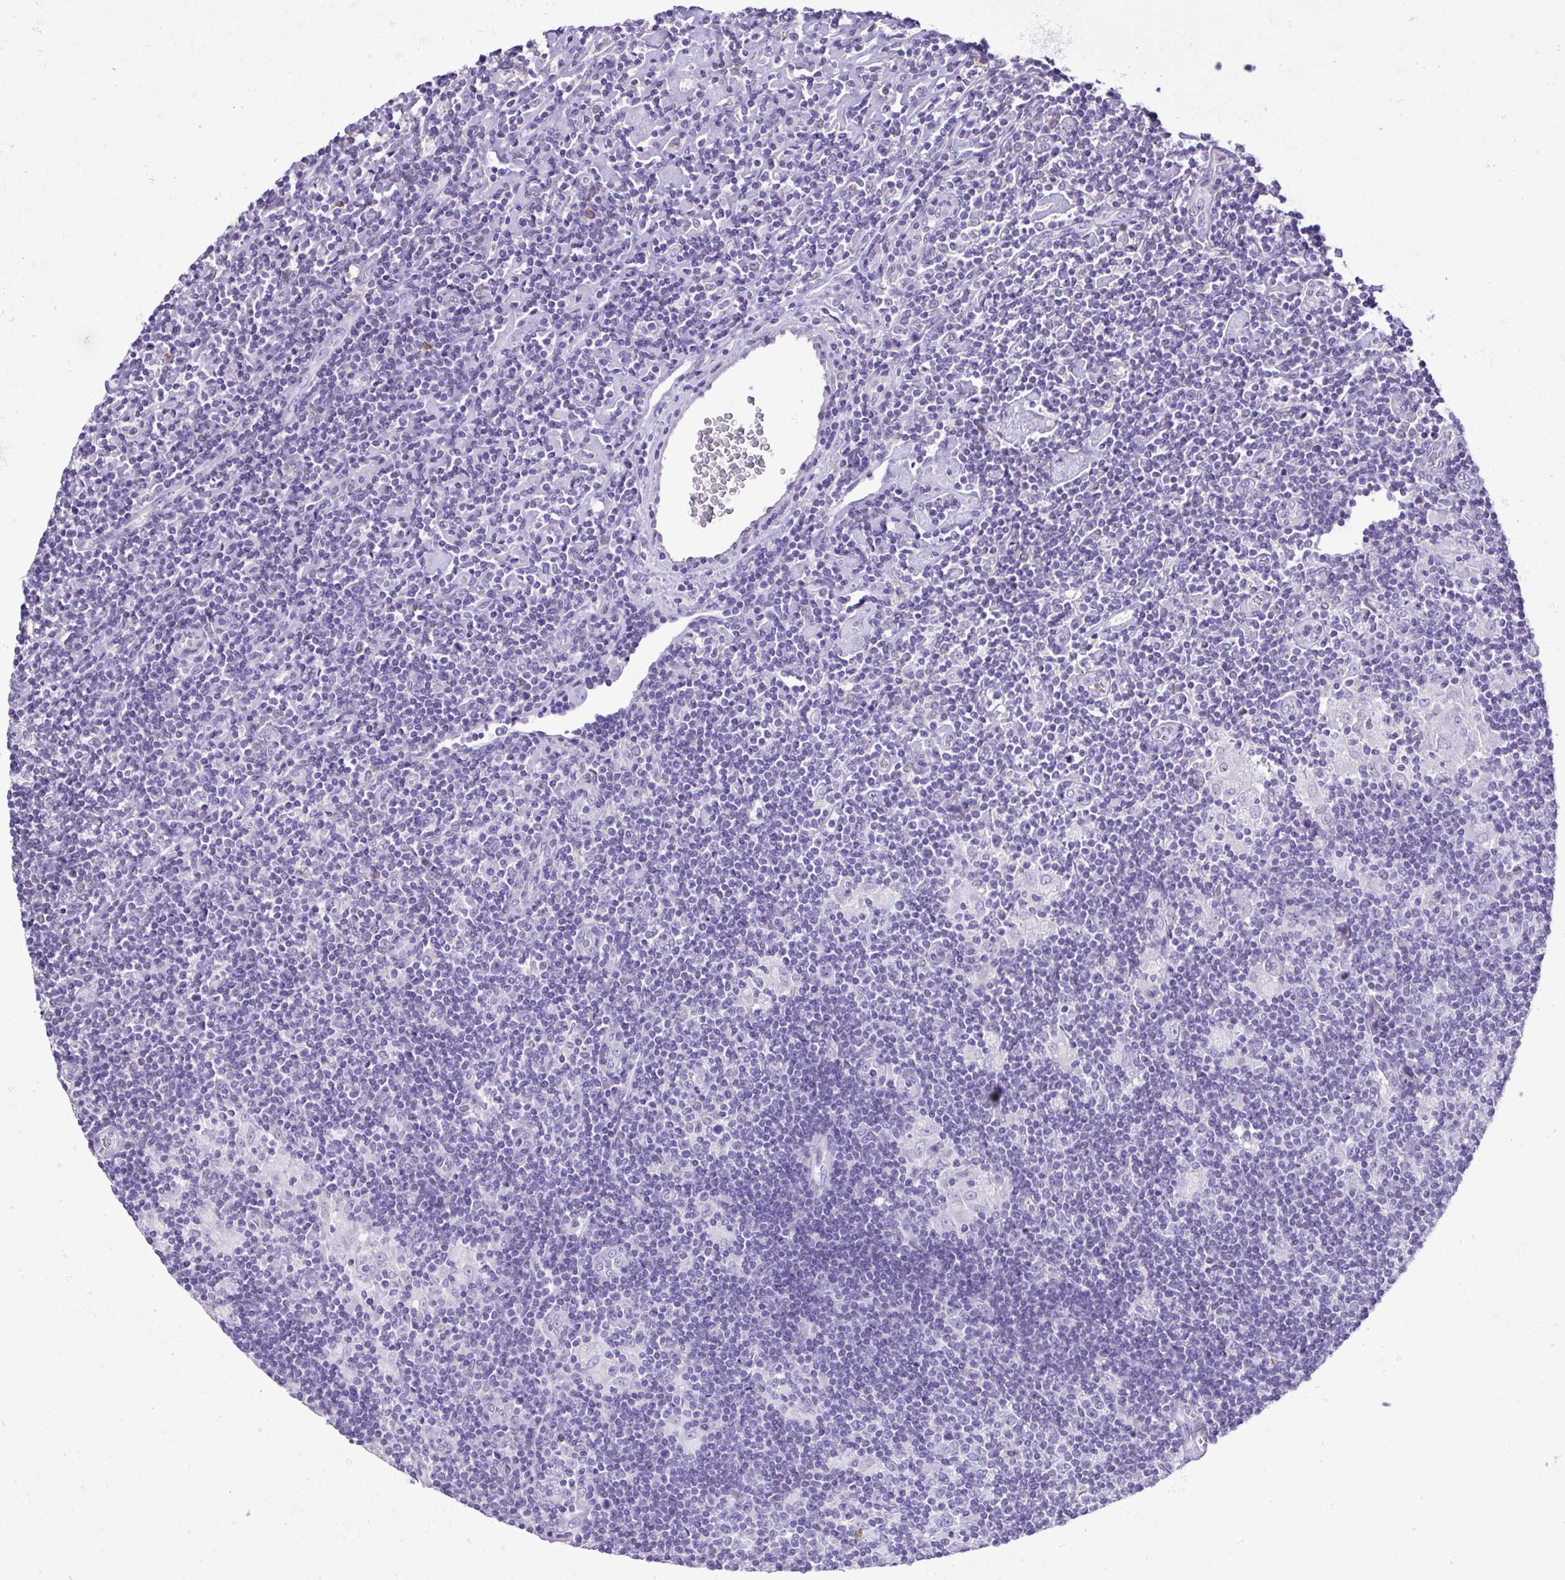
{"staining": {"intensity": "negative", "quantity": "none", "location": "none"}, "tissue": "lymphoma", "cell_type": "Tumor cells", "image_type": "cancer", "snomed": [{"axis": "morphology", "description": "Hodgkin's disease, NOS"}, {"axis": "topography", "description": "Lymph node"}], "caption": "A high-resolution photomicrograph shows immunohistochemistry (IHC) staining of lymphoma, which exhibits no significant positivity in tumor cells. (Stains: DAB (3,3'-diaminobenzidine) immunohistochemistry with hematoxylin counter stain, Microscopy: brightfield microscopy at high magnification).", "gene": "CBY2", "patient": {"sex": "male", "age": 40}}